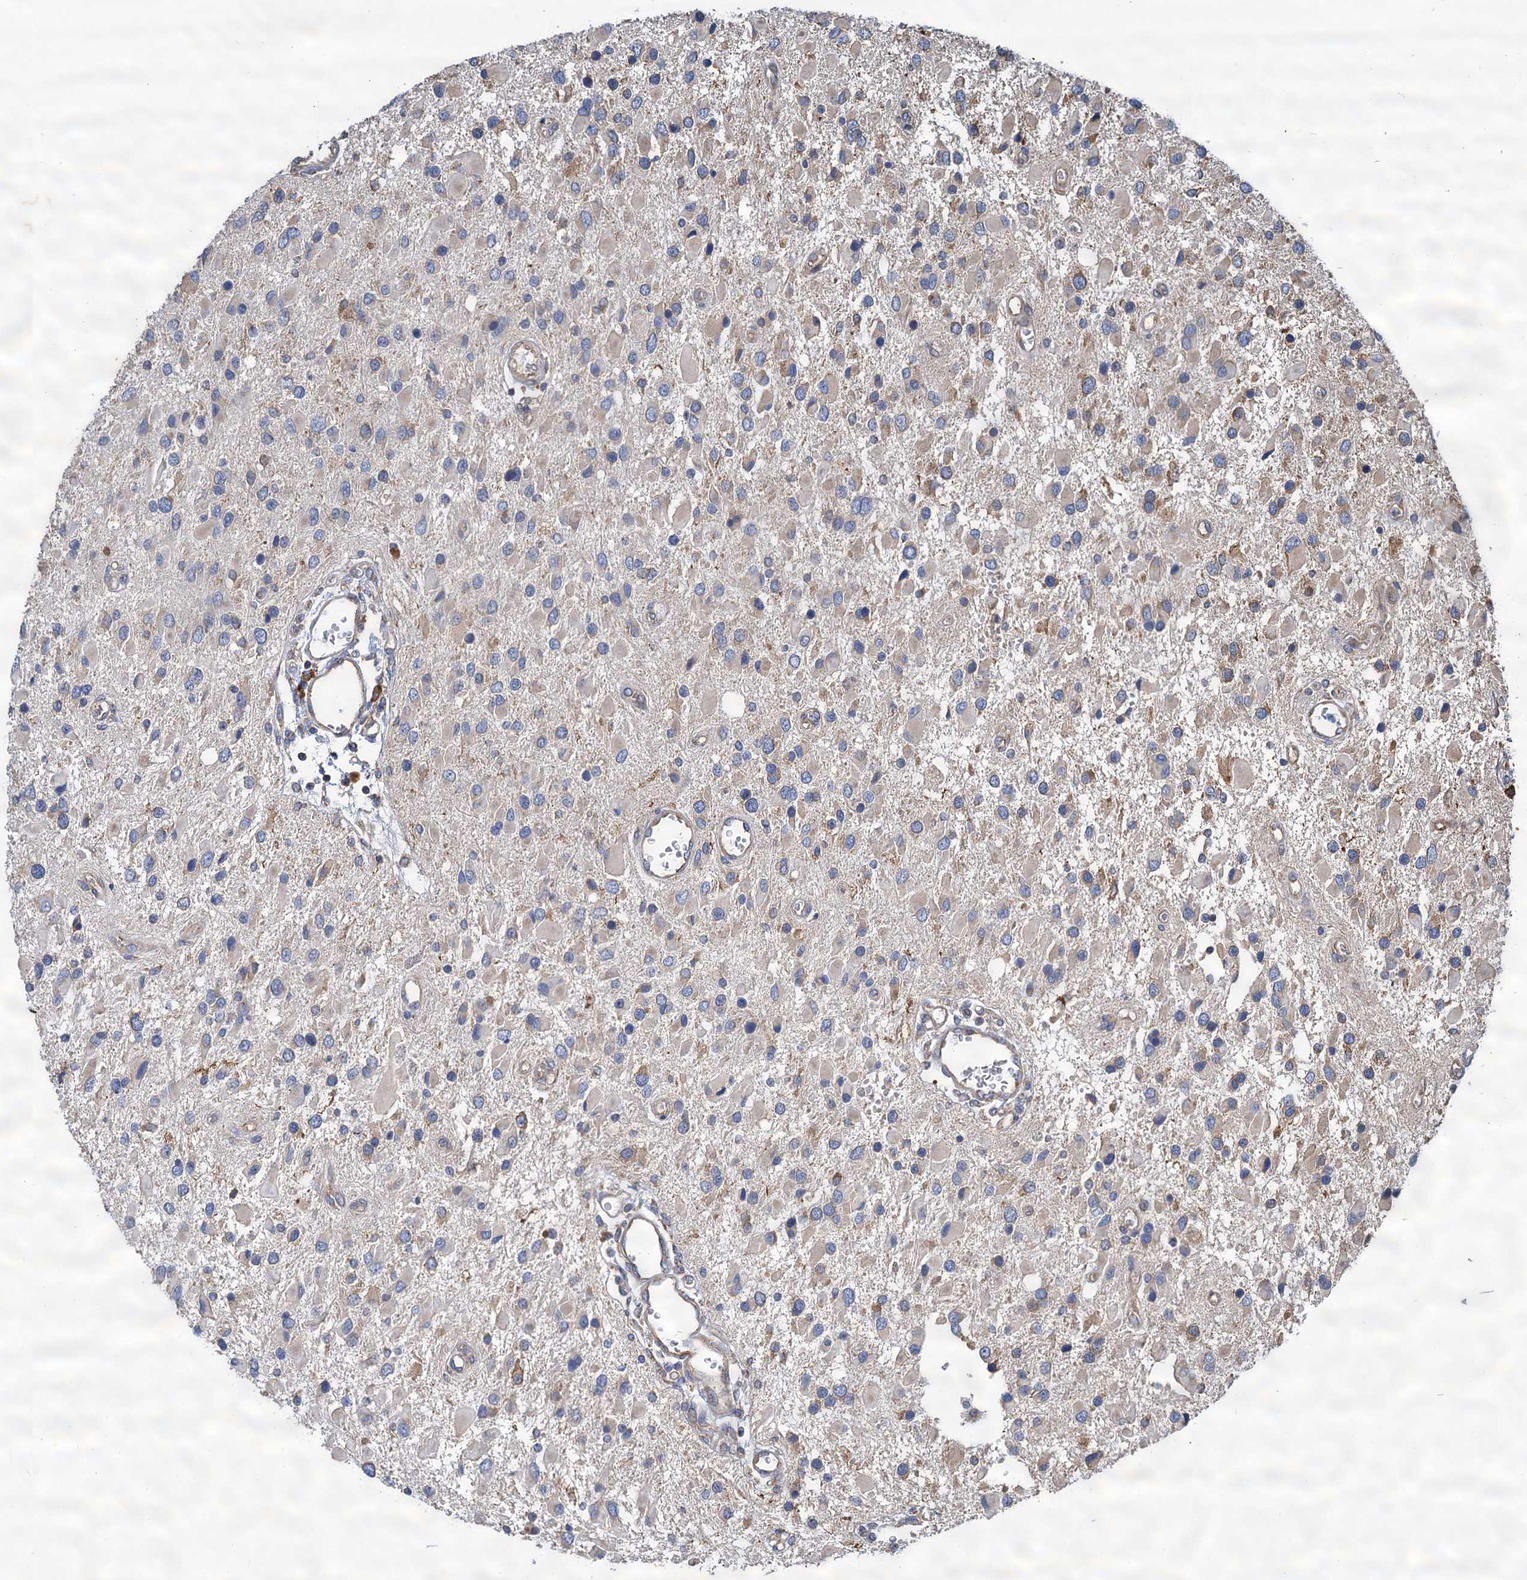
{"staining": {"intensity": "moderate", "quantity": "<25%", "location": "cytoplasmic/membranous"}, "tissue": "glioma", "cell_type": "Tumor cells", "image_type": "cancer", "snomed": [{"axis": "morphology", "description": "Glioma, malignant, High grade"}, {"axis": "topography", "description": "Brain"}], "caption": "An image showing moderate cytoplasmic/membranous expression in approximately <25% of tumor cells in malignant high-grade glioma, as visualized by brown immunohistochemical staining.", "gene": "LINS1", "patient": {"sex": "male", "age": 53}}